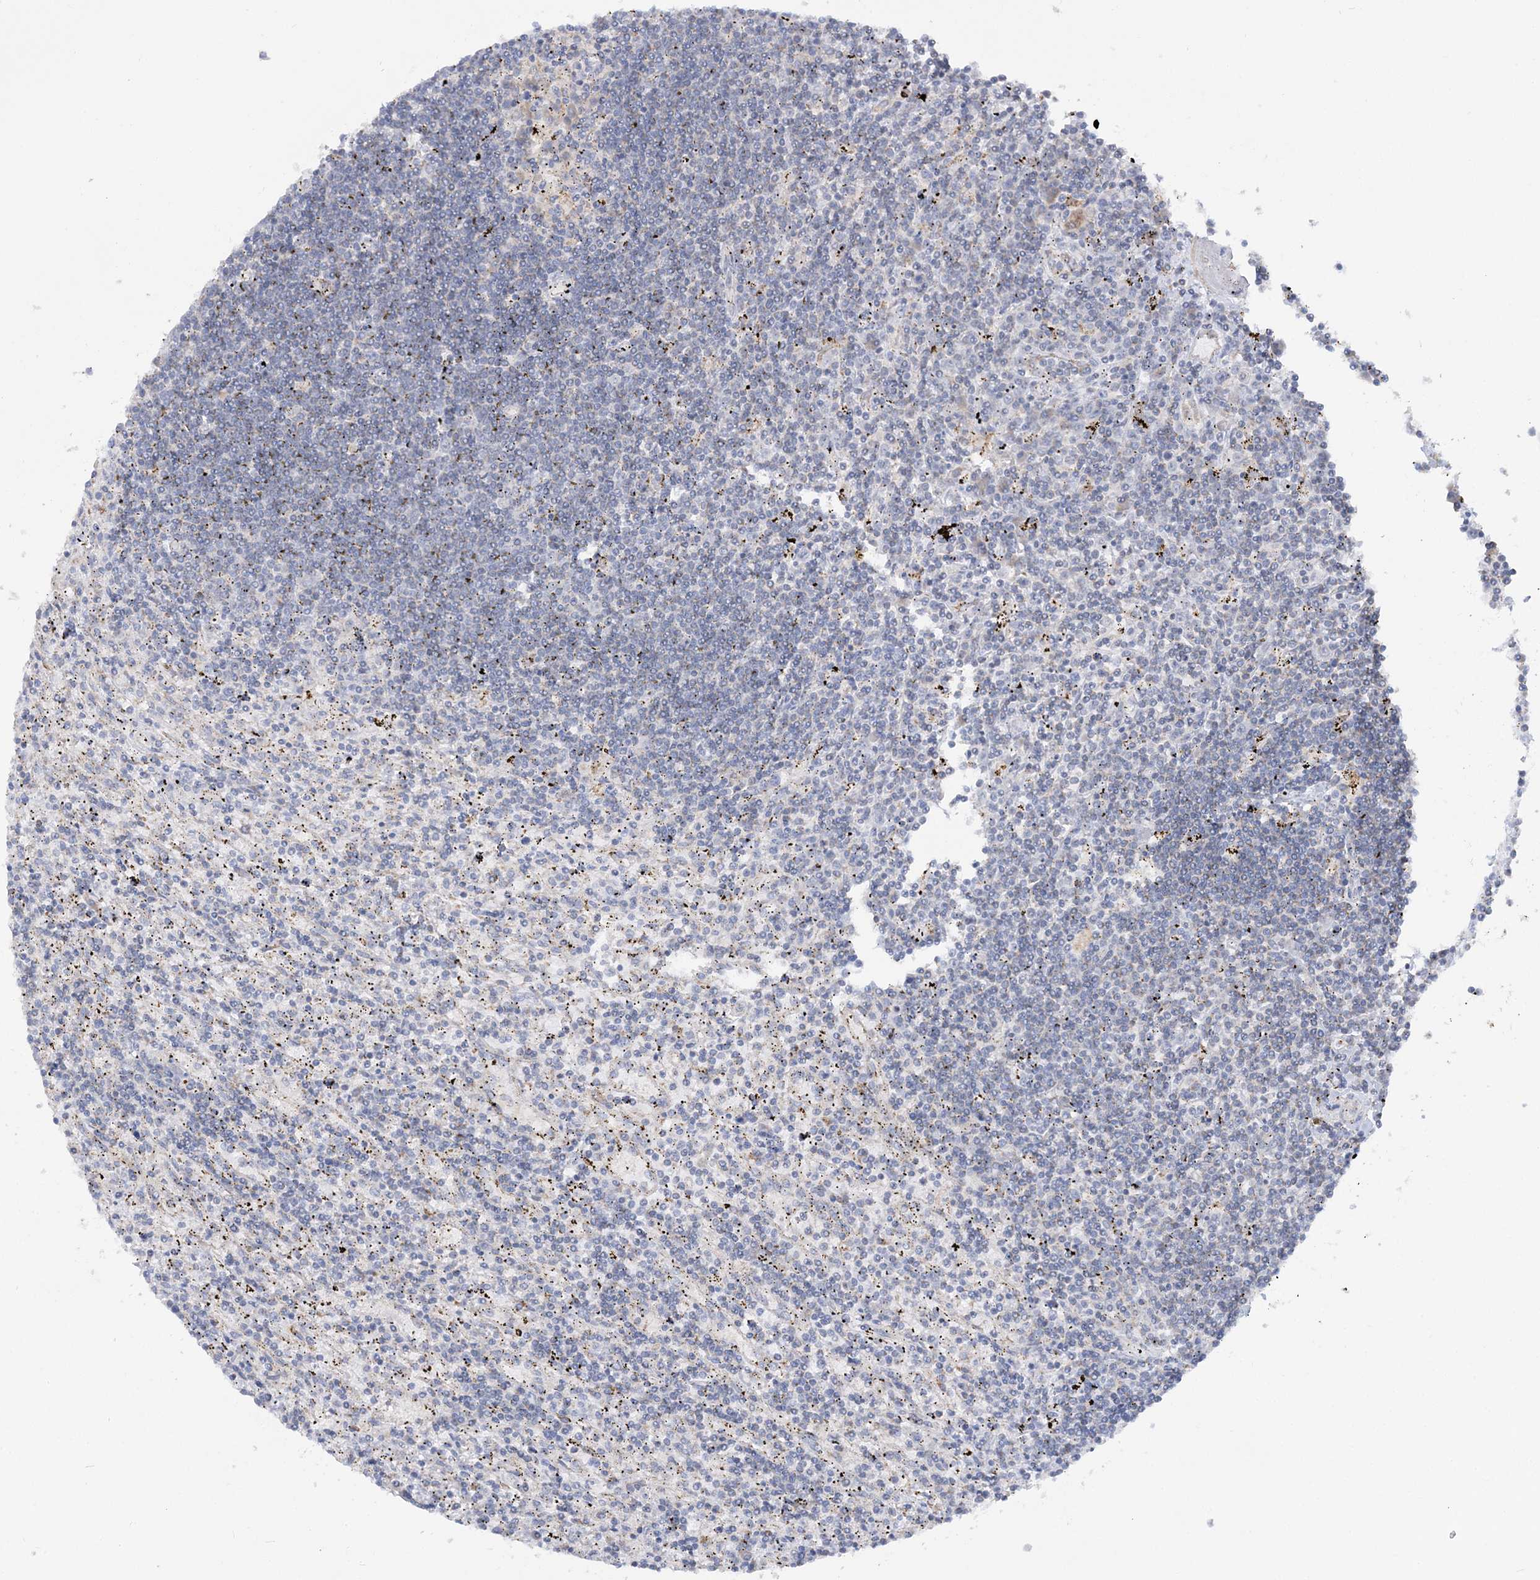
{"staining": {"intensity": "negative", "quantity": "none", "location": "none"}, "tissue": "lymphoma", "cell_type": "Tumor cells", "image_type": "cancer", "snomed": [{"axis": "morphology", "description": "Malignant lymphoma, non-Hodgkin's type, Low grade"}, {"axis": "topography", "description": "Spleen"}], "caption": "This is an IHC micrograph of human lymphoma. There is no staining in tumor cells.", "gene": "MMADHC", "patient": {"sex": "male", "age": 76}}